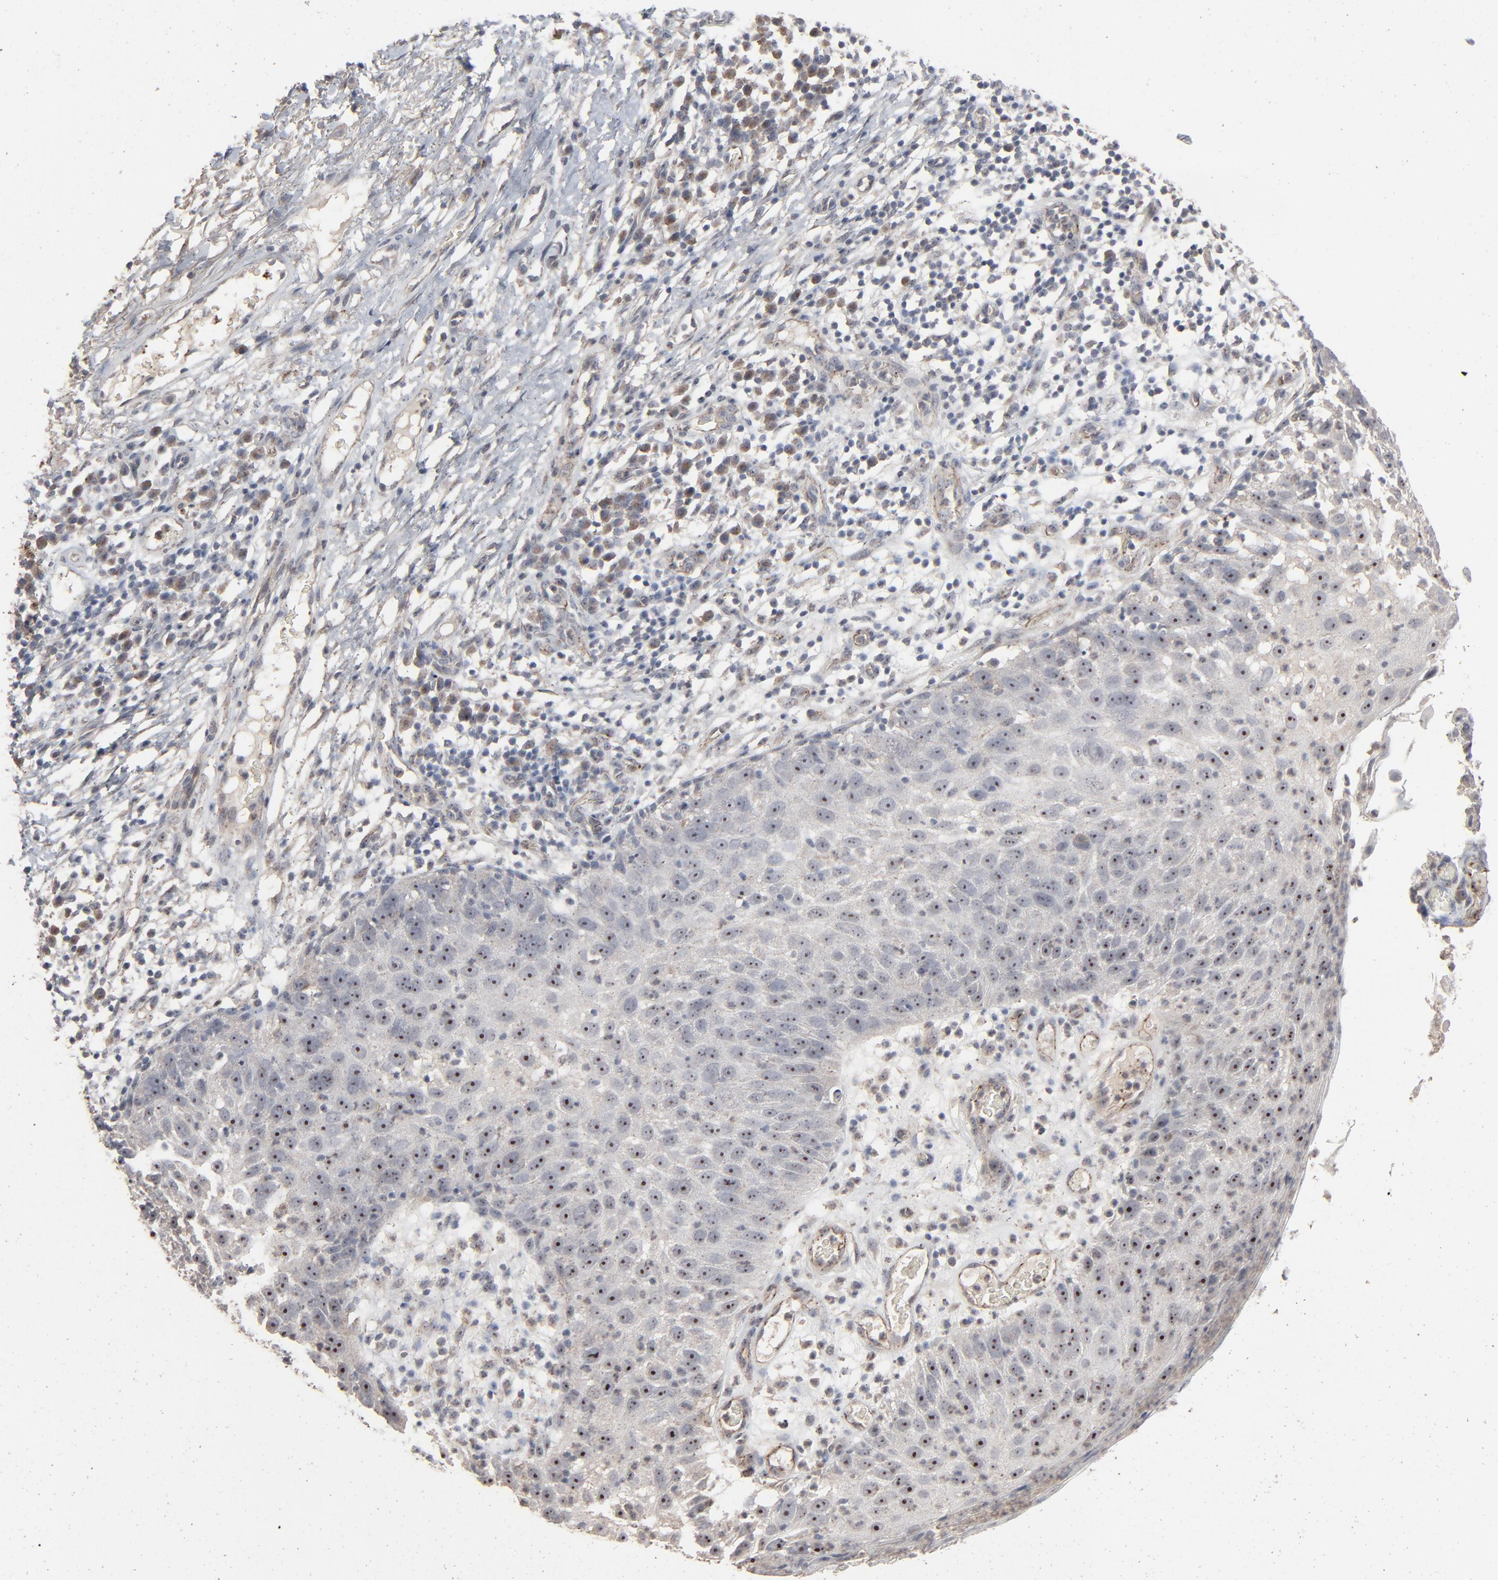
{"staining": {"intensity": "moderate", "quantity": ">75%", "location": "nuclear"}, "tissue": "skin cancer", "cell_type": "Tumor cells", "image_type": "cancer", "snomed": [{"axis": "morphology", "description": "Squamous cell carcinoma, NOS"}, {"axis": "topography", "description": "Skin"}], "caption": "IHC (DAB (3,3'-diaminobenzidine)) staining of human skin cancer (squamous cell carcinoma) displays moderate nuclear protein positivity in about >75% of tumor cells. Nuclei are stained in blue.", "gene": "JAM3", "patient": {"sex": "male", "age": 87}}